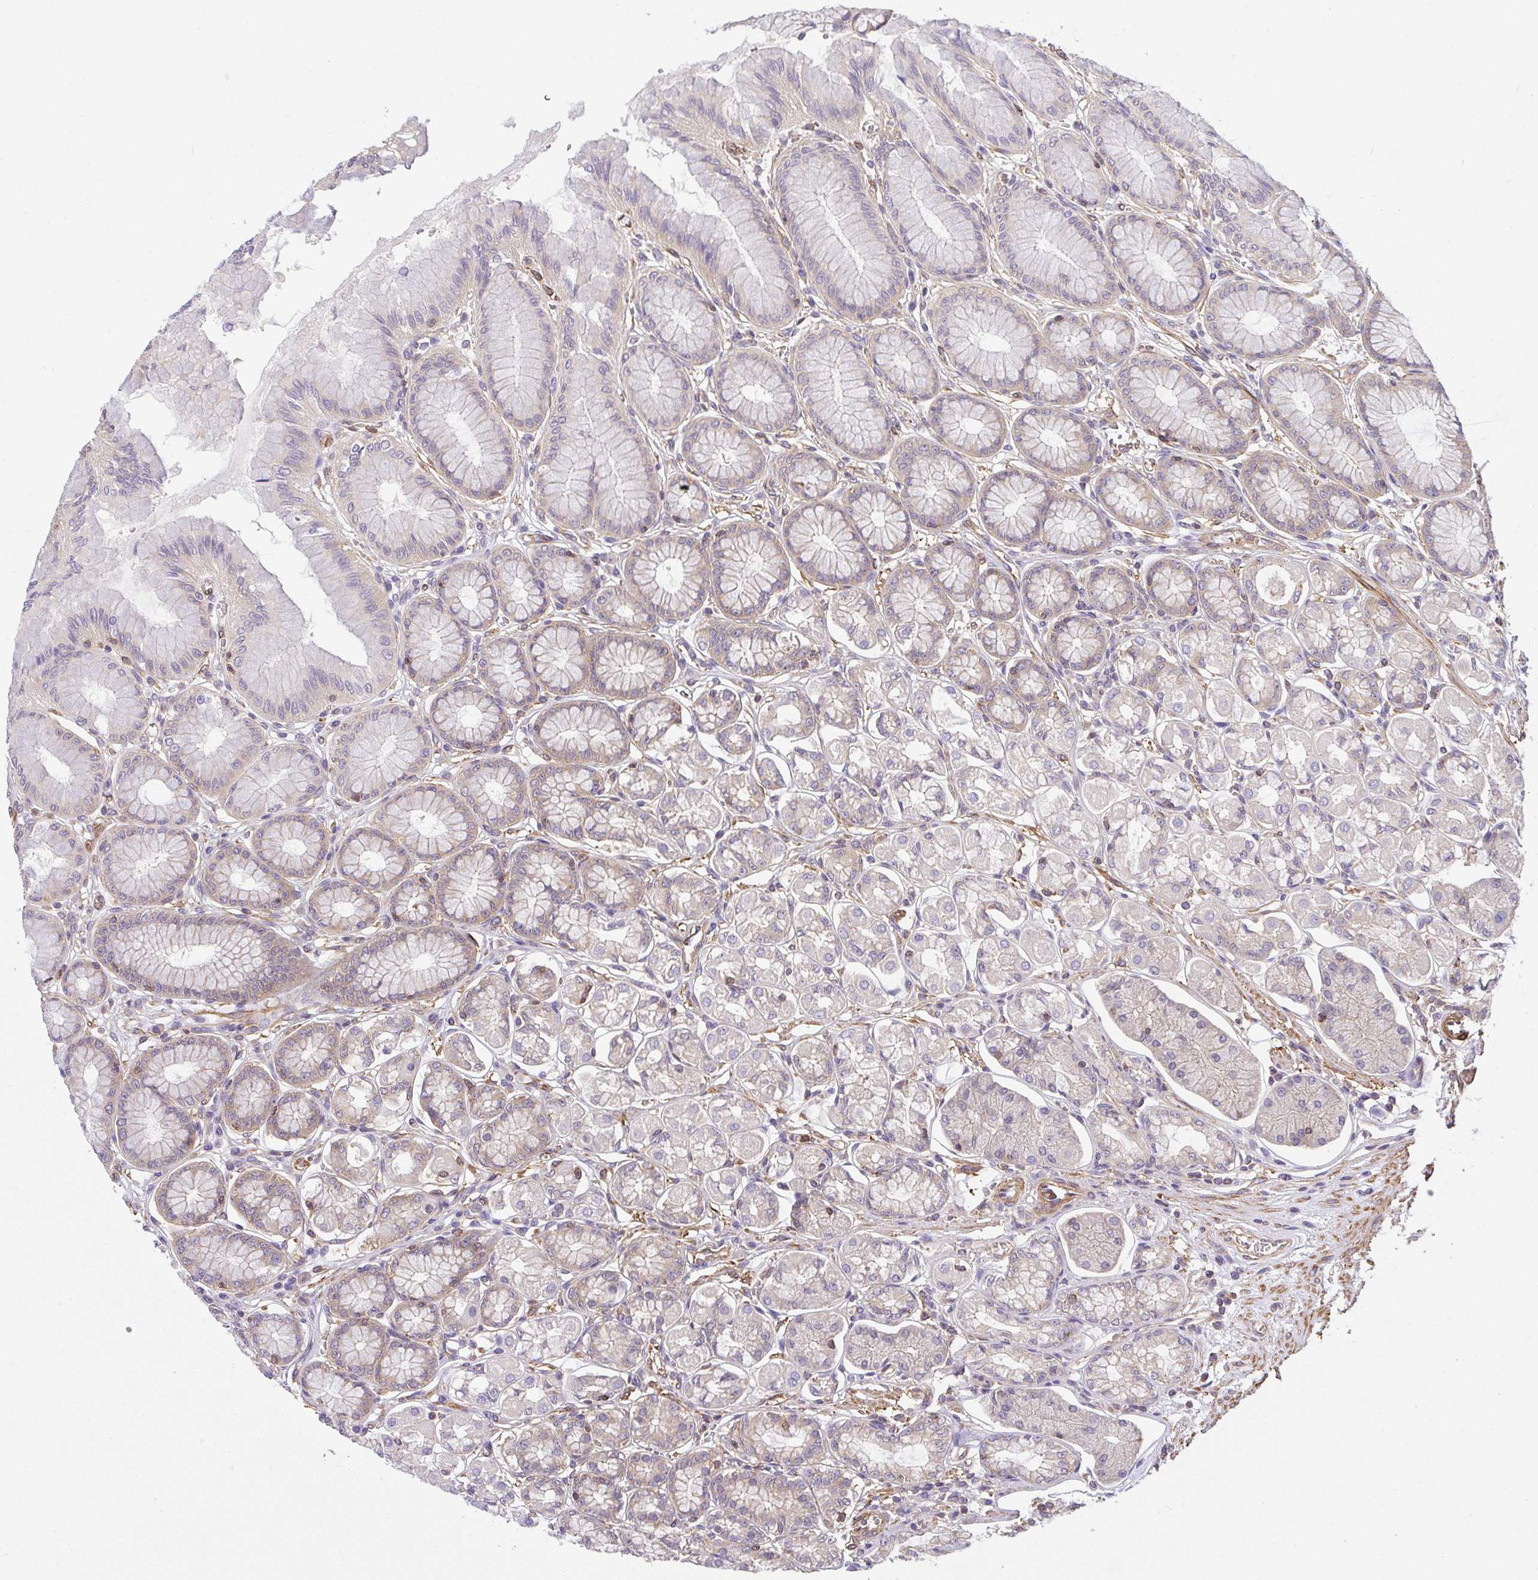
{"staining": {"intensity": "weak", "quantity": "25%-75%", "location": "cytoplasmic/membranous"}, "tissue": "stomach", "cell_type": "Glandular cells", "image_type": "normal", "snomed": [{"axis": "morphology", "description": "Normal tissue, NOS"}, {"axis": "topography", "description": "Stomach"}, {"axis": "topography", "description": "Stomach, lower"}], "caption": "Human stomach stained with a brown dye exhibits weak cytoplasmic/membranous positive positivity in approximately 25%-75% of glandular cells.", "gene": "TMEM229A", "patient": {"sex": "male", "age": 76}}